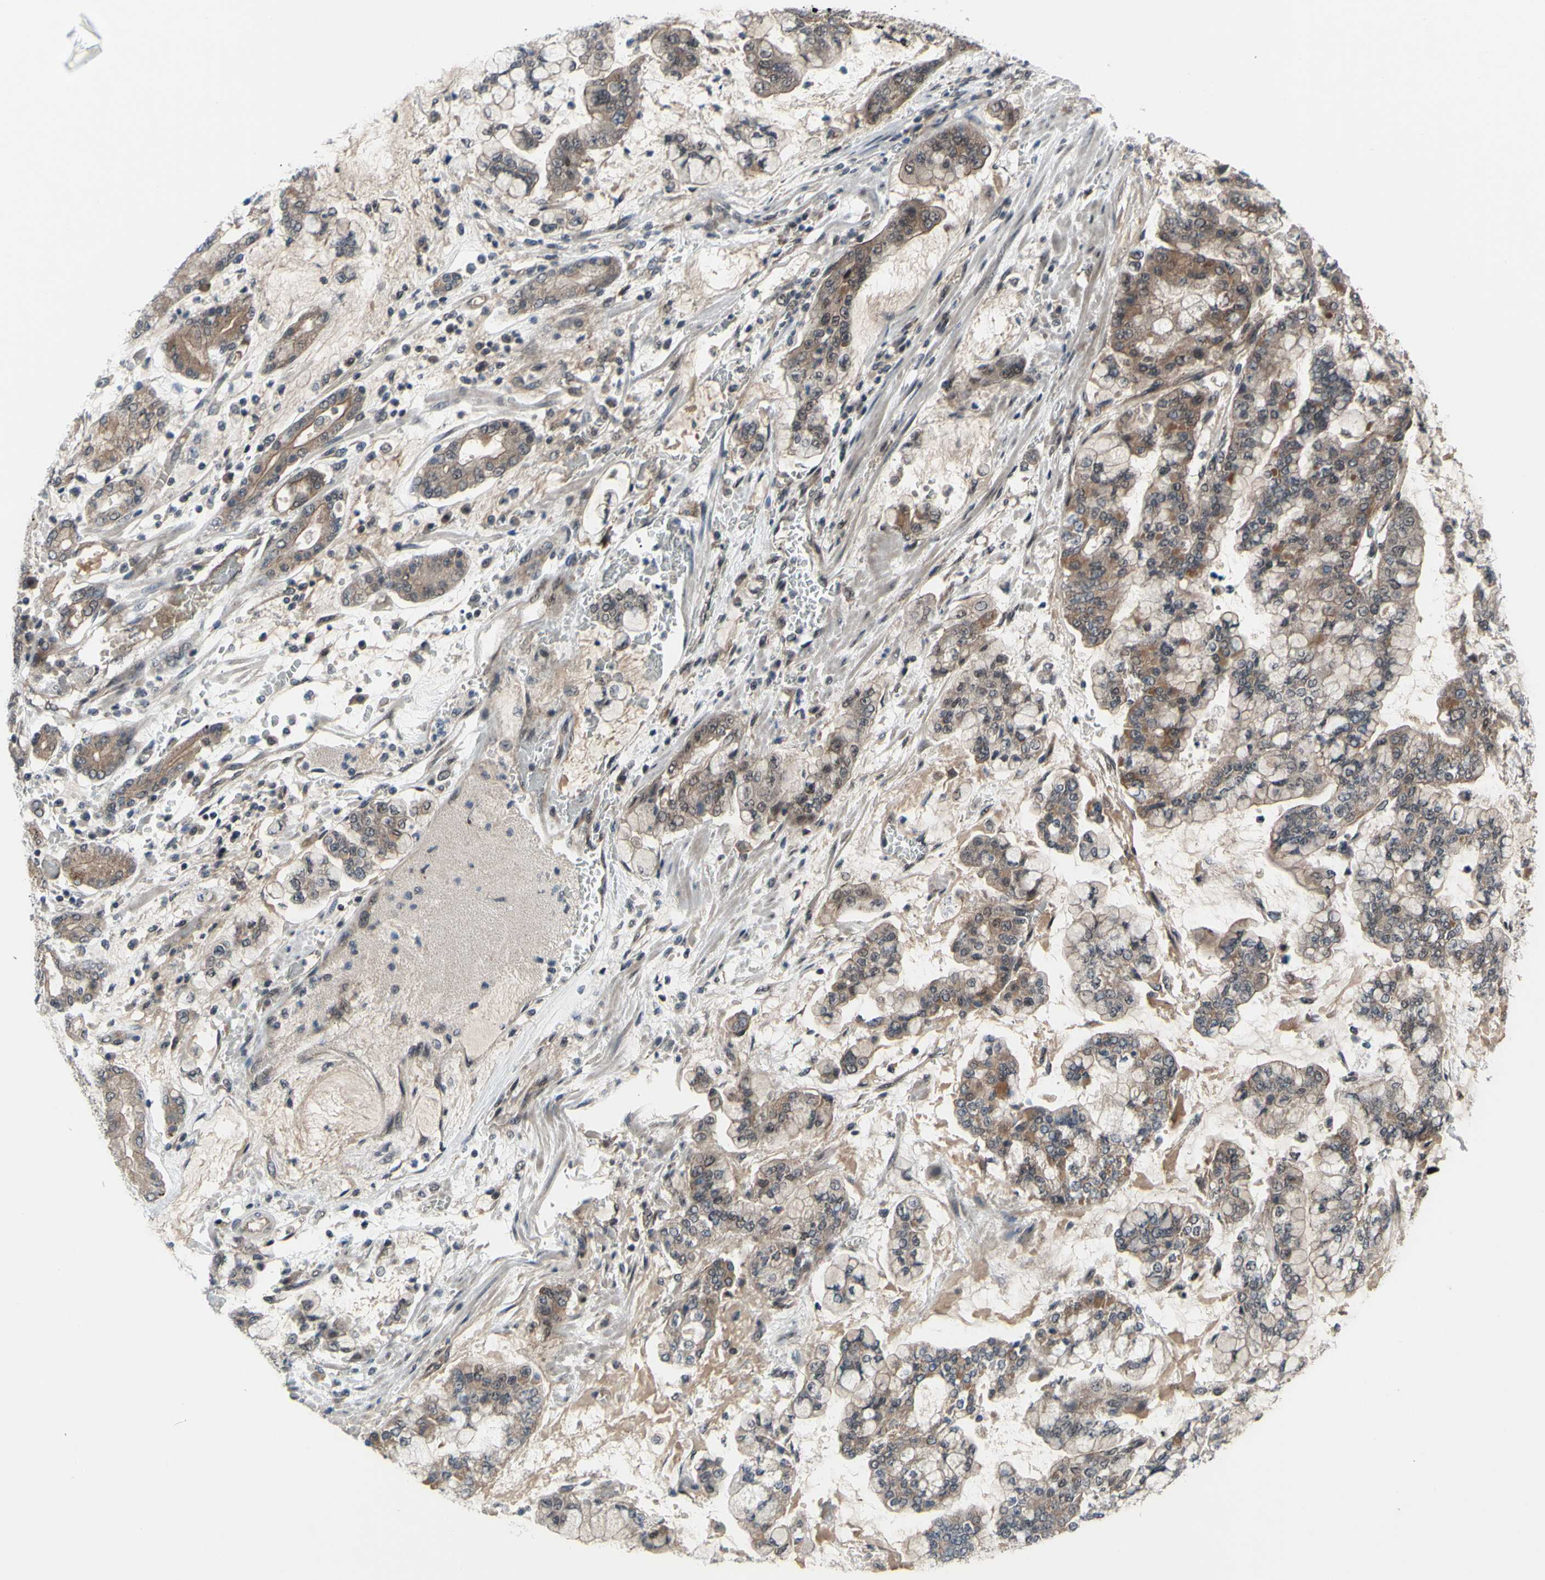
{"staining": {"intensity": "weak", "quantity": ">75%", "location": "cytoplasmic/membranous"}, "tissue": "stomach cancer", "cell_type": "Tumor cells", "image_type": "cancer", "snomed": [{"axis": "morphology", "description": "Normal tissue, NOS"}, {"axis": "morphology", "description": "Adenocarcinoma, NOS"}, {"axis": "topography", "description": "Stomach, upper"}, {"axis": "topography", "description": "Stomach"}], "caption": "Immunohistochemical staining of human stomach cancer displays weak cytoplasmic/membranous protein expression in approximately >75% of tumor cells.", "gene": "TRDMT1", "patient": {"sex": "male", "age": 76}}